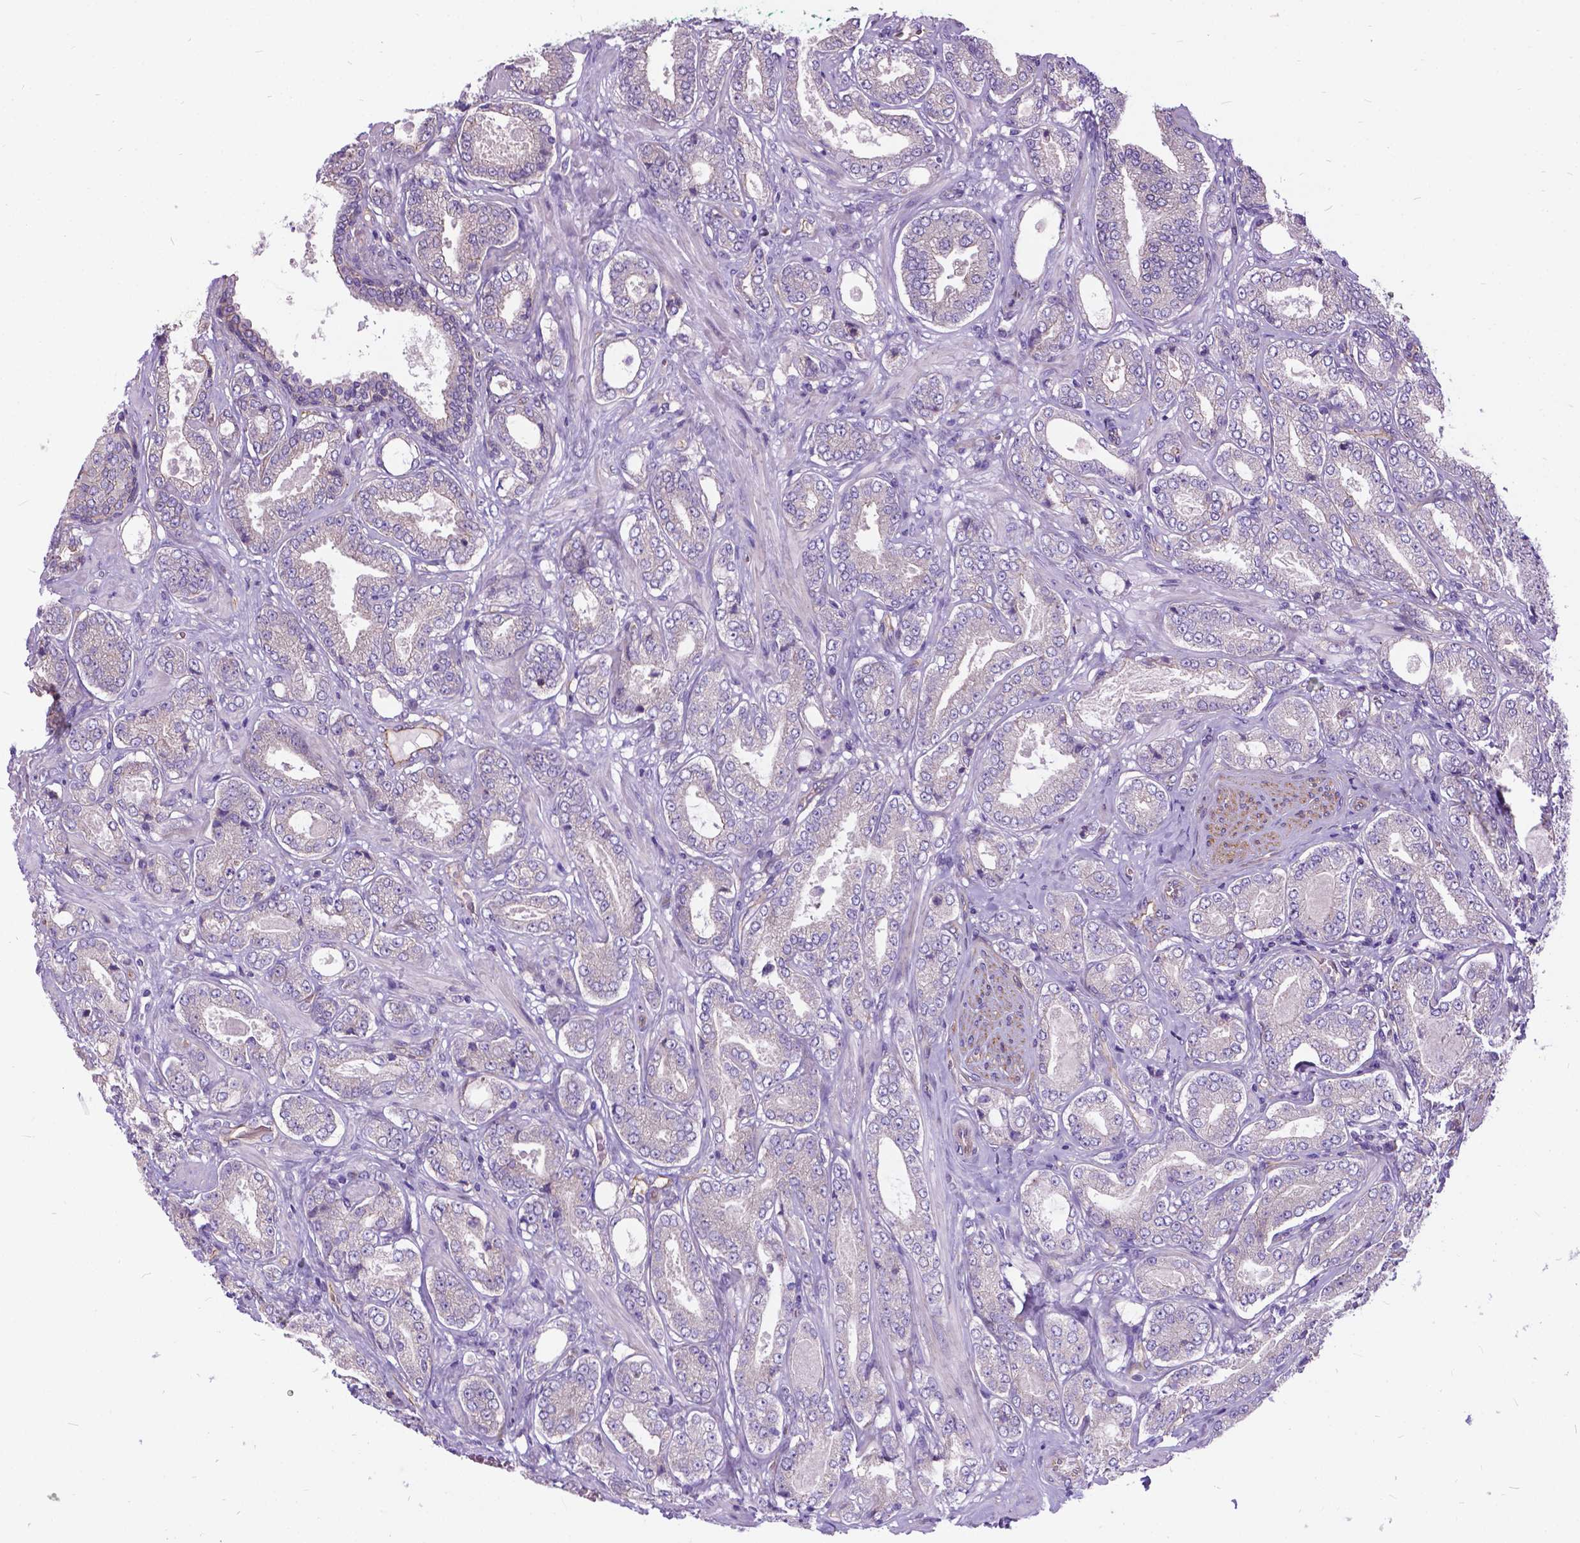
{"staining": {"intensity": "negative", "quantity": "none", "location": "none"}, "tissue": "prostate cancer", "cell_type": "Tumor cells", "image_type": "cancer", "snomed": [{"axis": "morphology", "description": "Adenocarcinoma, NOS"}, {"axis": "topography", "description": "Prostate"}], "caption": "A histopathology image of adenocarcinoma (prostate) stained for a protein reveals no brown staining in tumor cells. (Stains: DAB immunohistochemistry (IHC) with hematoxylin counter stain, Microscopy: brightfield microscopy at high magnification).", "gene": "FLT4", "patient": {"sex": "male", "age": 64}}